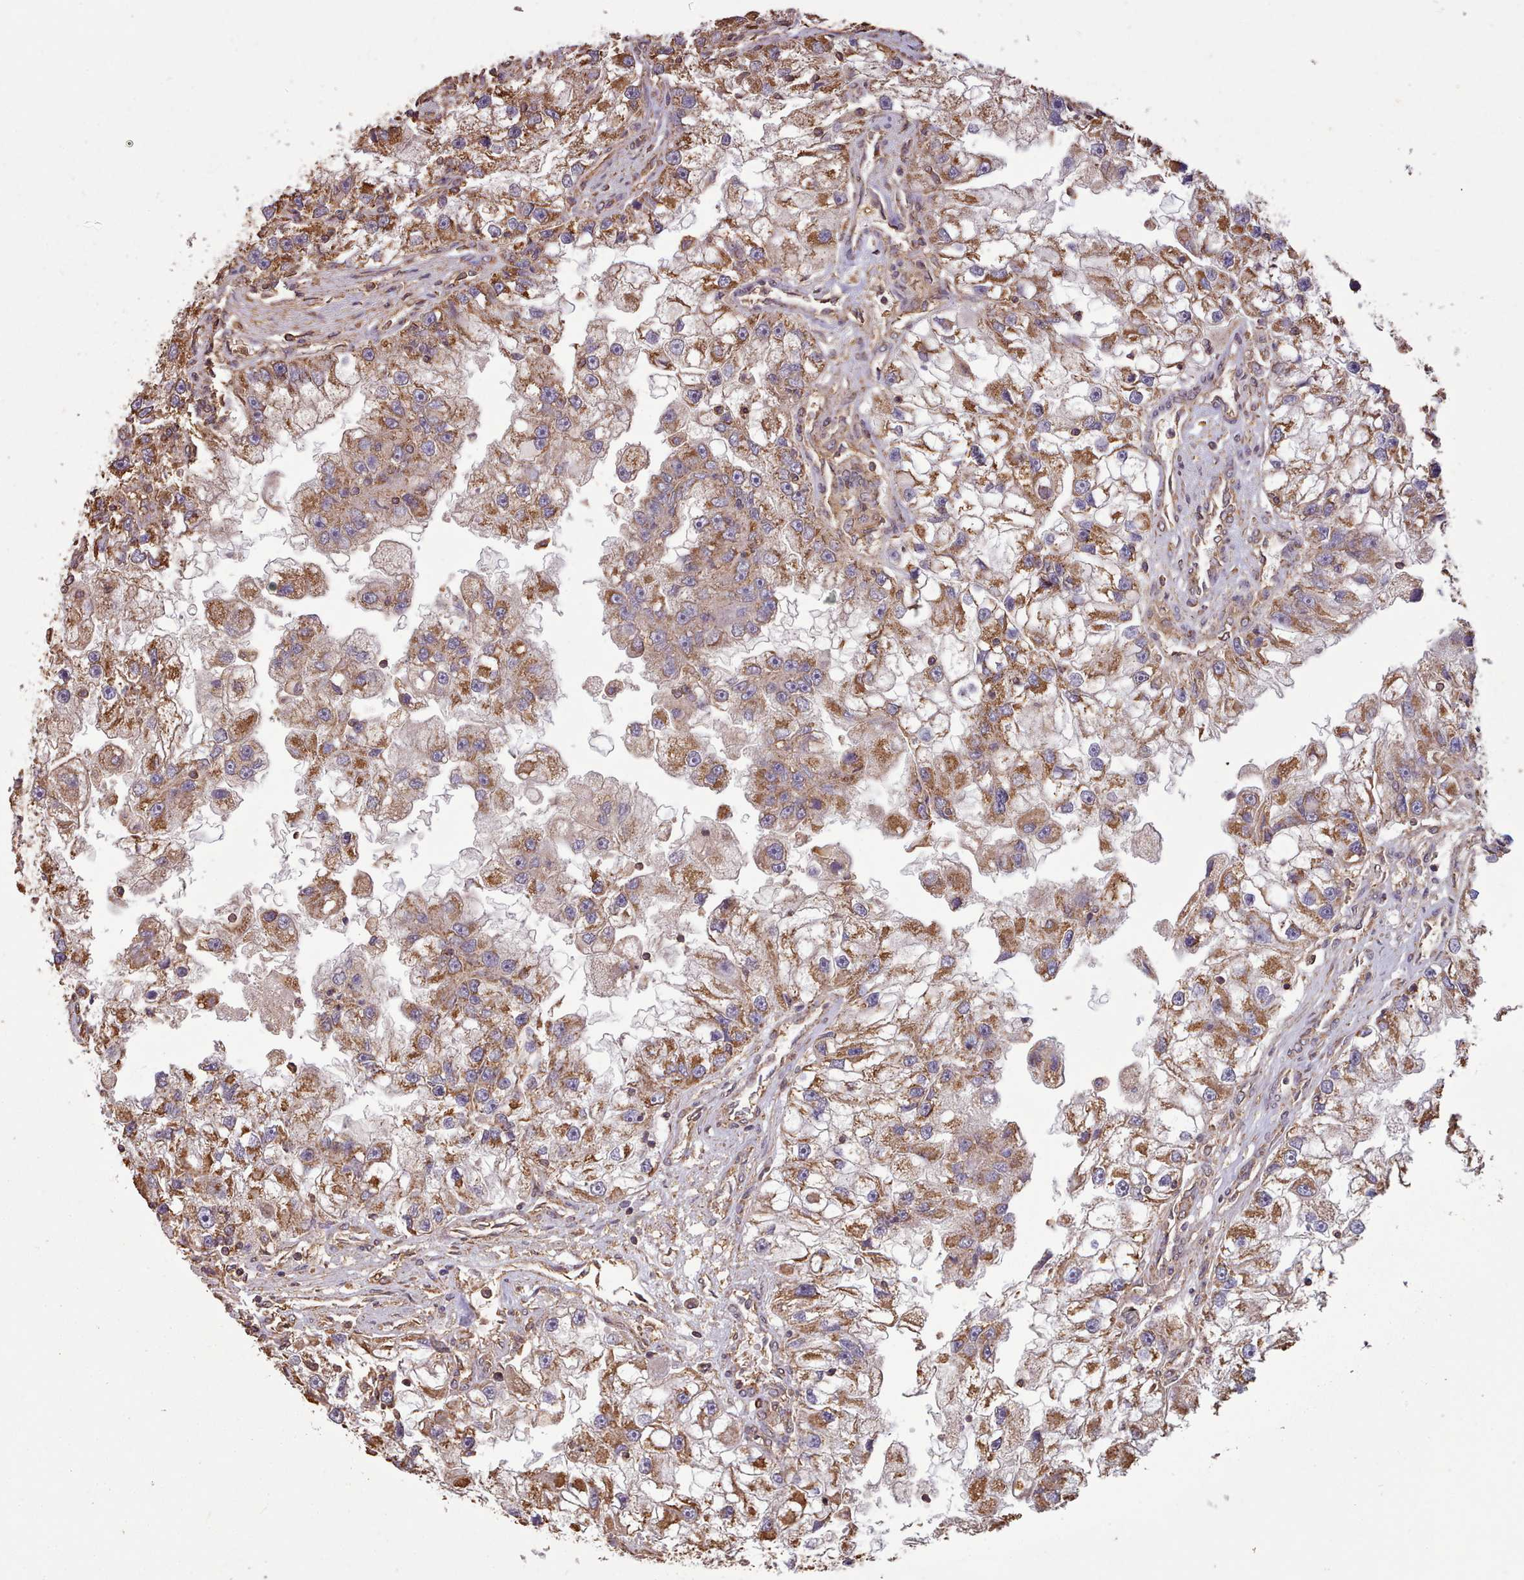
{"staining": {"intensity": "moderate", "quantity": ">75%", "location": "cytoplasmic/membranous"}, "tissue": "renal cancer", "cell_type": "Tumor cells", "image_type": "cancer", "snomed": [{"axis": "morphology", "description": "Adenocarcinoma, NOS"}, {"axis": "topography", "description": "Kidney"}], "caption": "This is a photomicrograph of immunohistochemistry staining of adenocarcinoma (renal), which shows moderate expression in the cytoplasmic/membranous of tumor cells.", "gene": "METRN", "patient": {"sex": "male", "age": 63}}